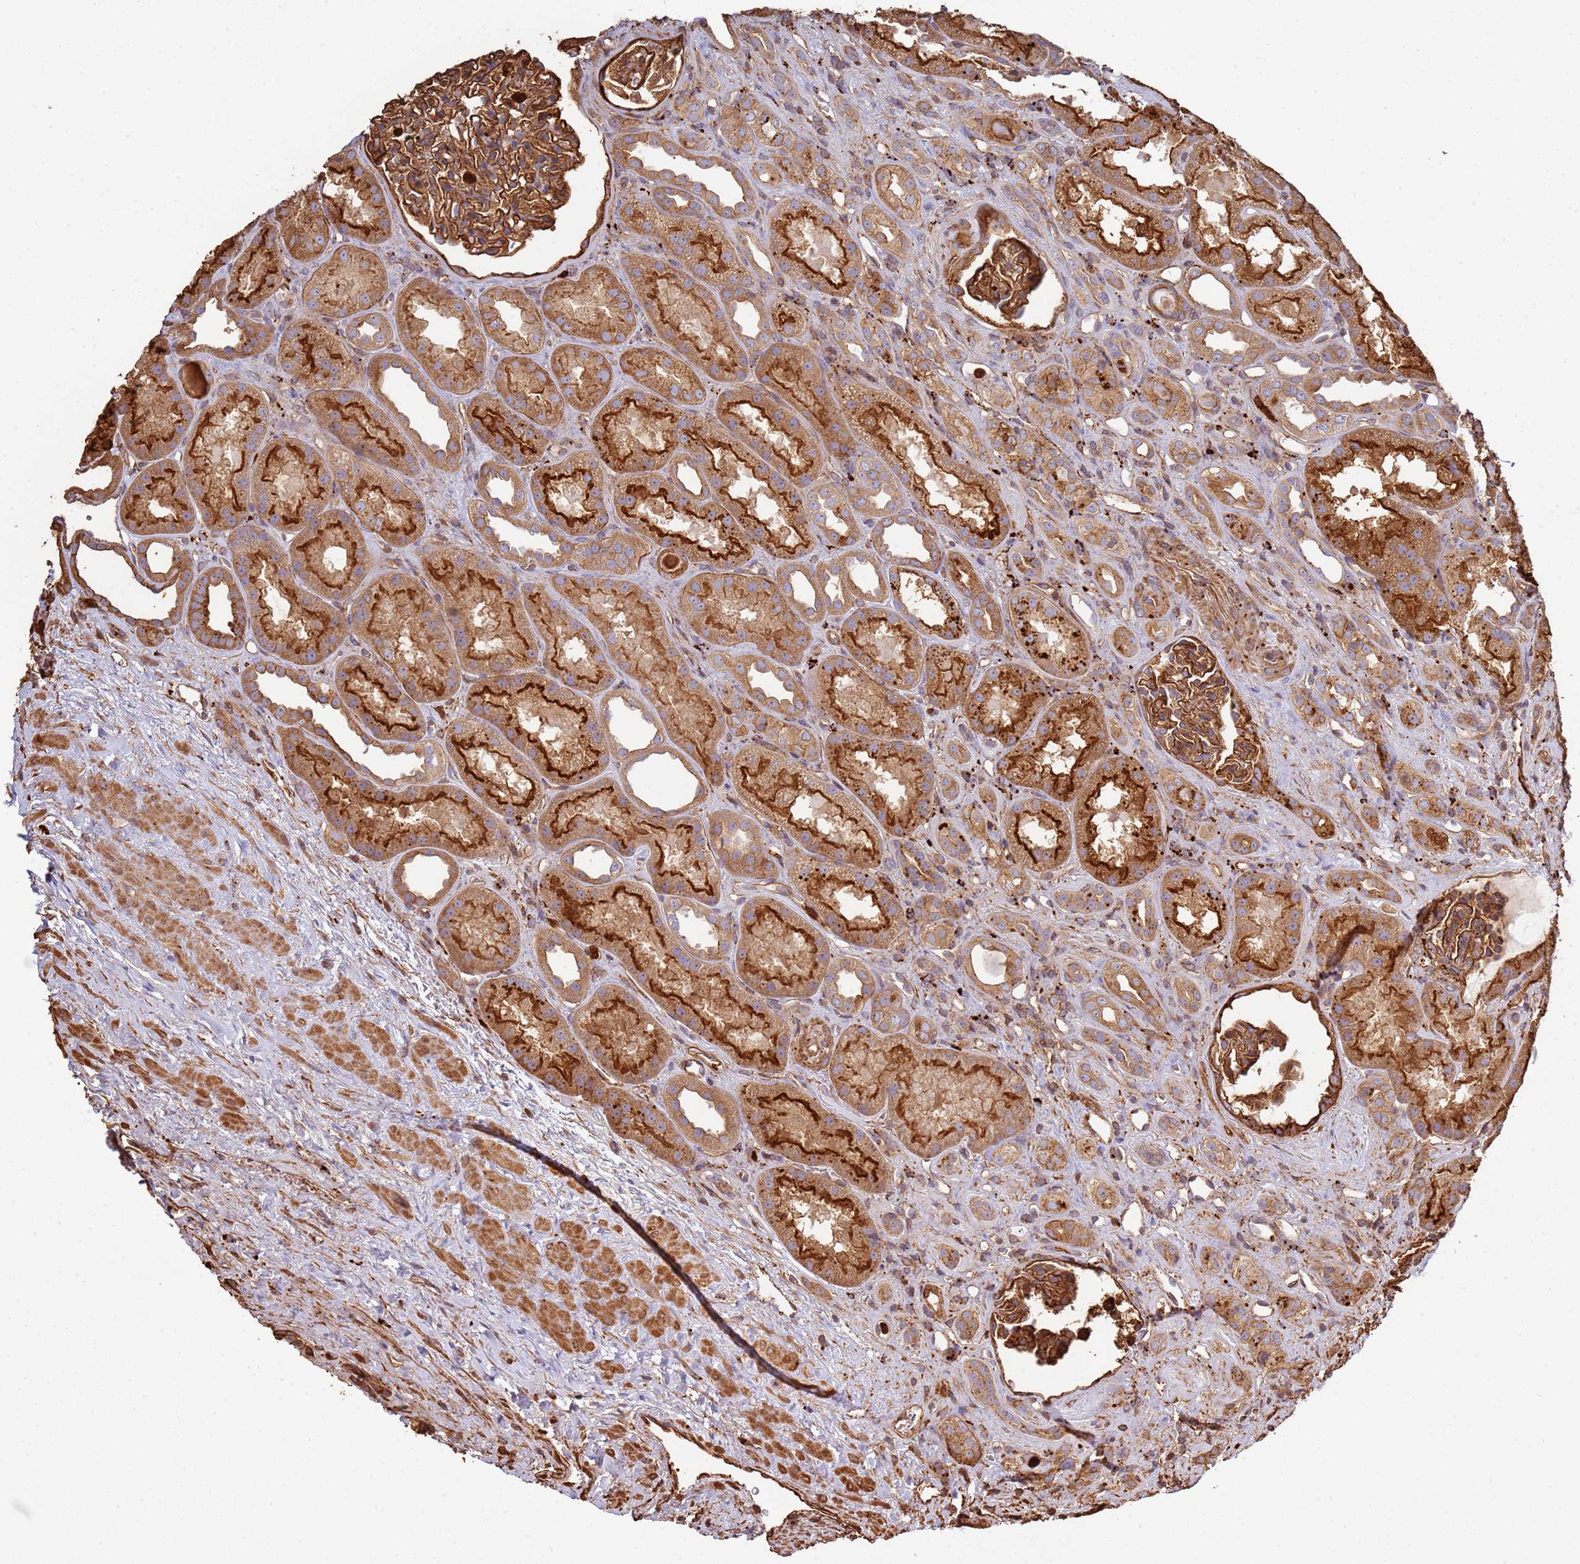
{"staining": {"intensity": "strong", "quantity": ">75%", "location": "cytoplasmic/membranous"}, "tissue": "kidney", "cell_type": "Cells in glomeruli", "image_type": "normal", "snomed": [{"axis": "morphology", "description": "Normal tissue, NOS"}, {"axis": "topography", "description": "Kidney"}], "caption": "Kidney stained for a protein exhibits strong cytoplasmic/membranous positivity in cells in glomeruli. (Brightfield microscopy of DAB IHC at high magnification).", "gene": "NDUFAF4", "patient": {"sex": "male", "age": 61}}